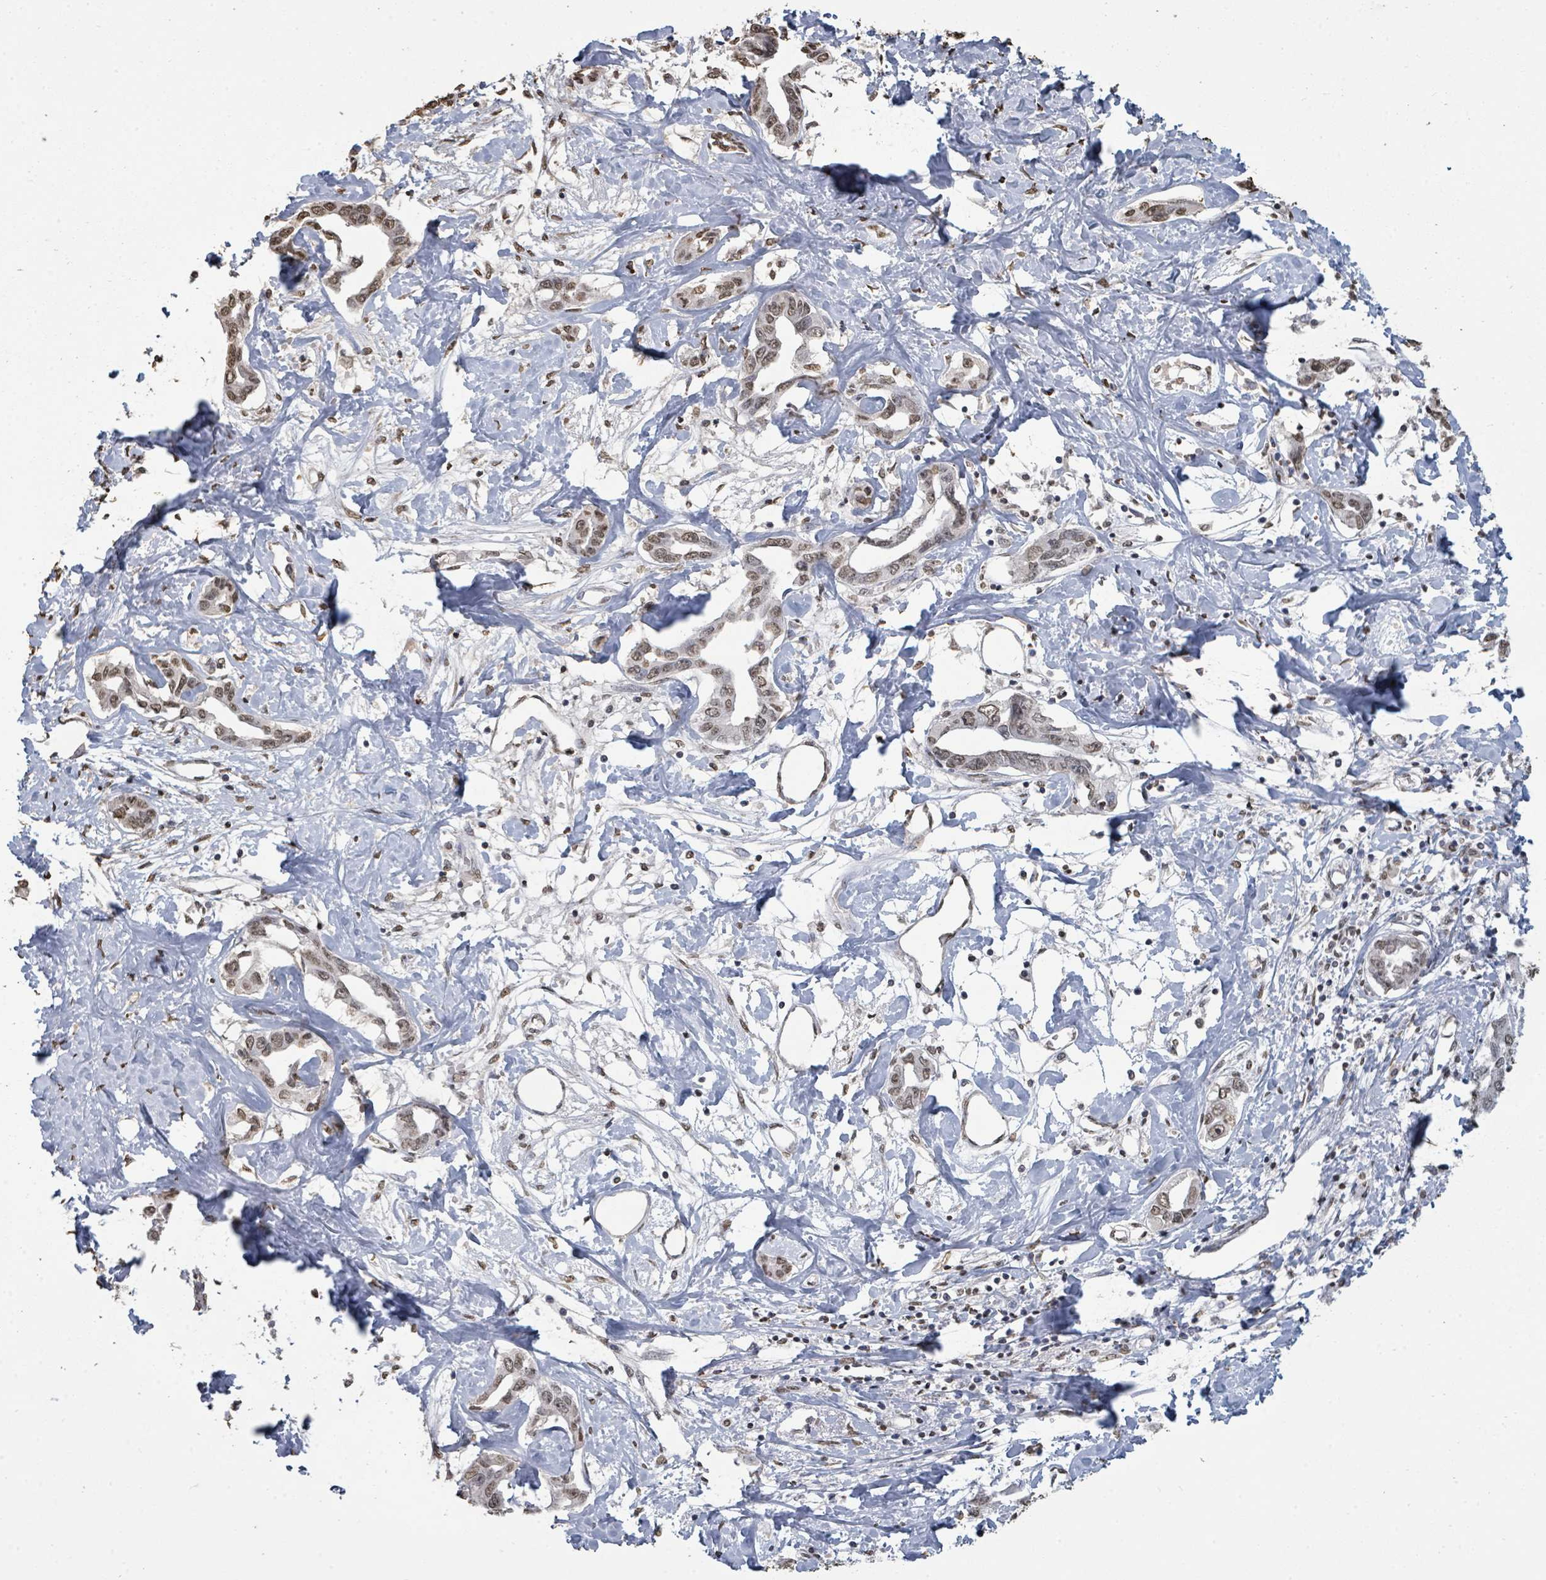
{"staining": {"intensity": "moderate", "quantity": ">75%", "location": "nuclear"}, "tissue": "liver cancer", "cell_type": "Tumor cells", "image_type": "cancer", "snomed": [{"axis": "morphology", "description": "Cholangiocarcinoma"}, {"axis": "topography", "description": "Liver"}], "caption": "Tumor cells display moderate nuclear expression in about >75% of cells in cholangiocarcinoma (liver).", "gene": "MRPS12", "patient": {"sex": "male", "age": 59}}